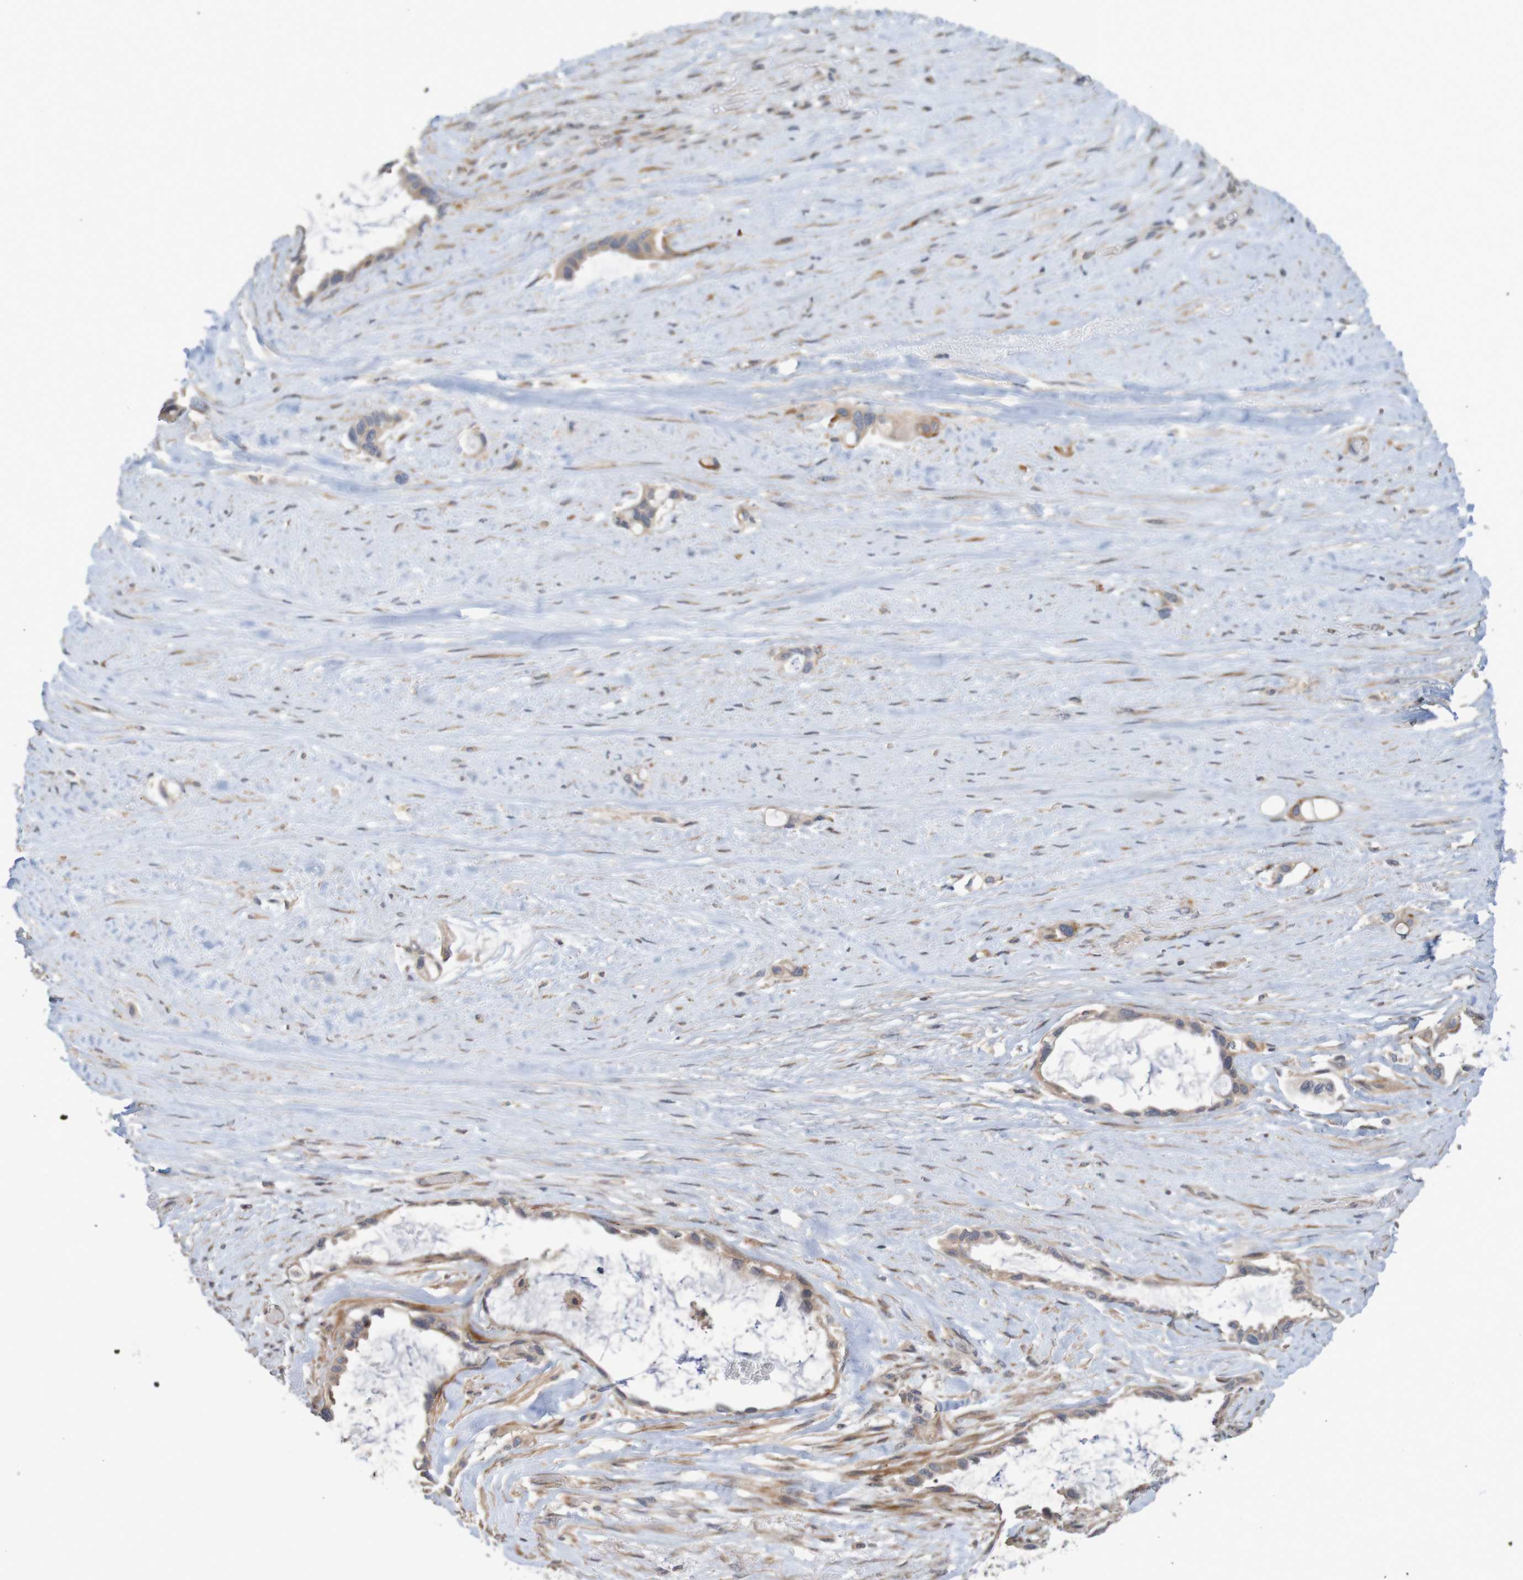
{"staining": {"intensity": "weak", "quantity": ">75%", "location": "cytoplasmic/membranous"}, "tissue": "liver cancer", "cell_type": "Tumor cells", "image_type": "cancer", "snomed": [{"axis": "morphology", "description": "Cholangiocarcinoma"}, {"axis": "topography", "description": "Liver"}], "caption": "Human liver cholangiocarcinoma stained with a protein marker shows weak staining in tumor cells.", "gene": "ANKK1", "patient": {"sex": "female", "age": 65}}